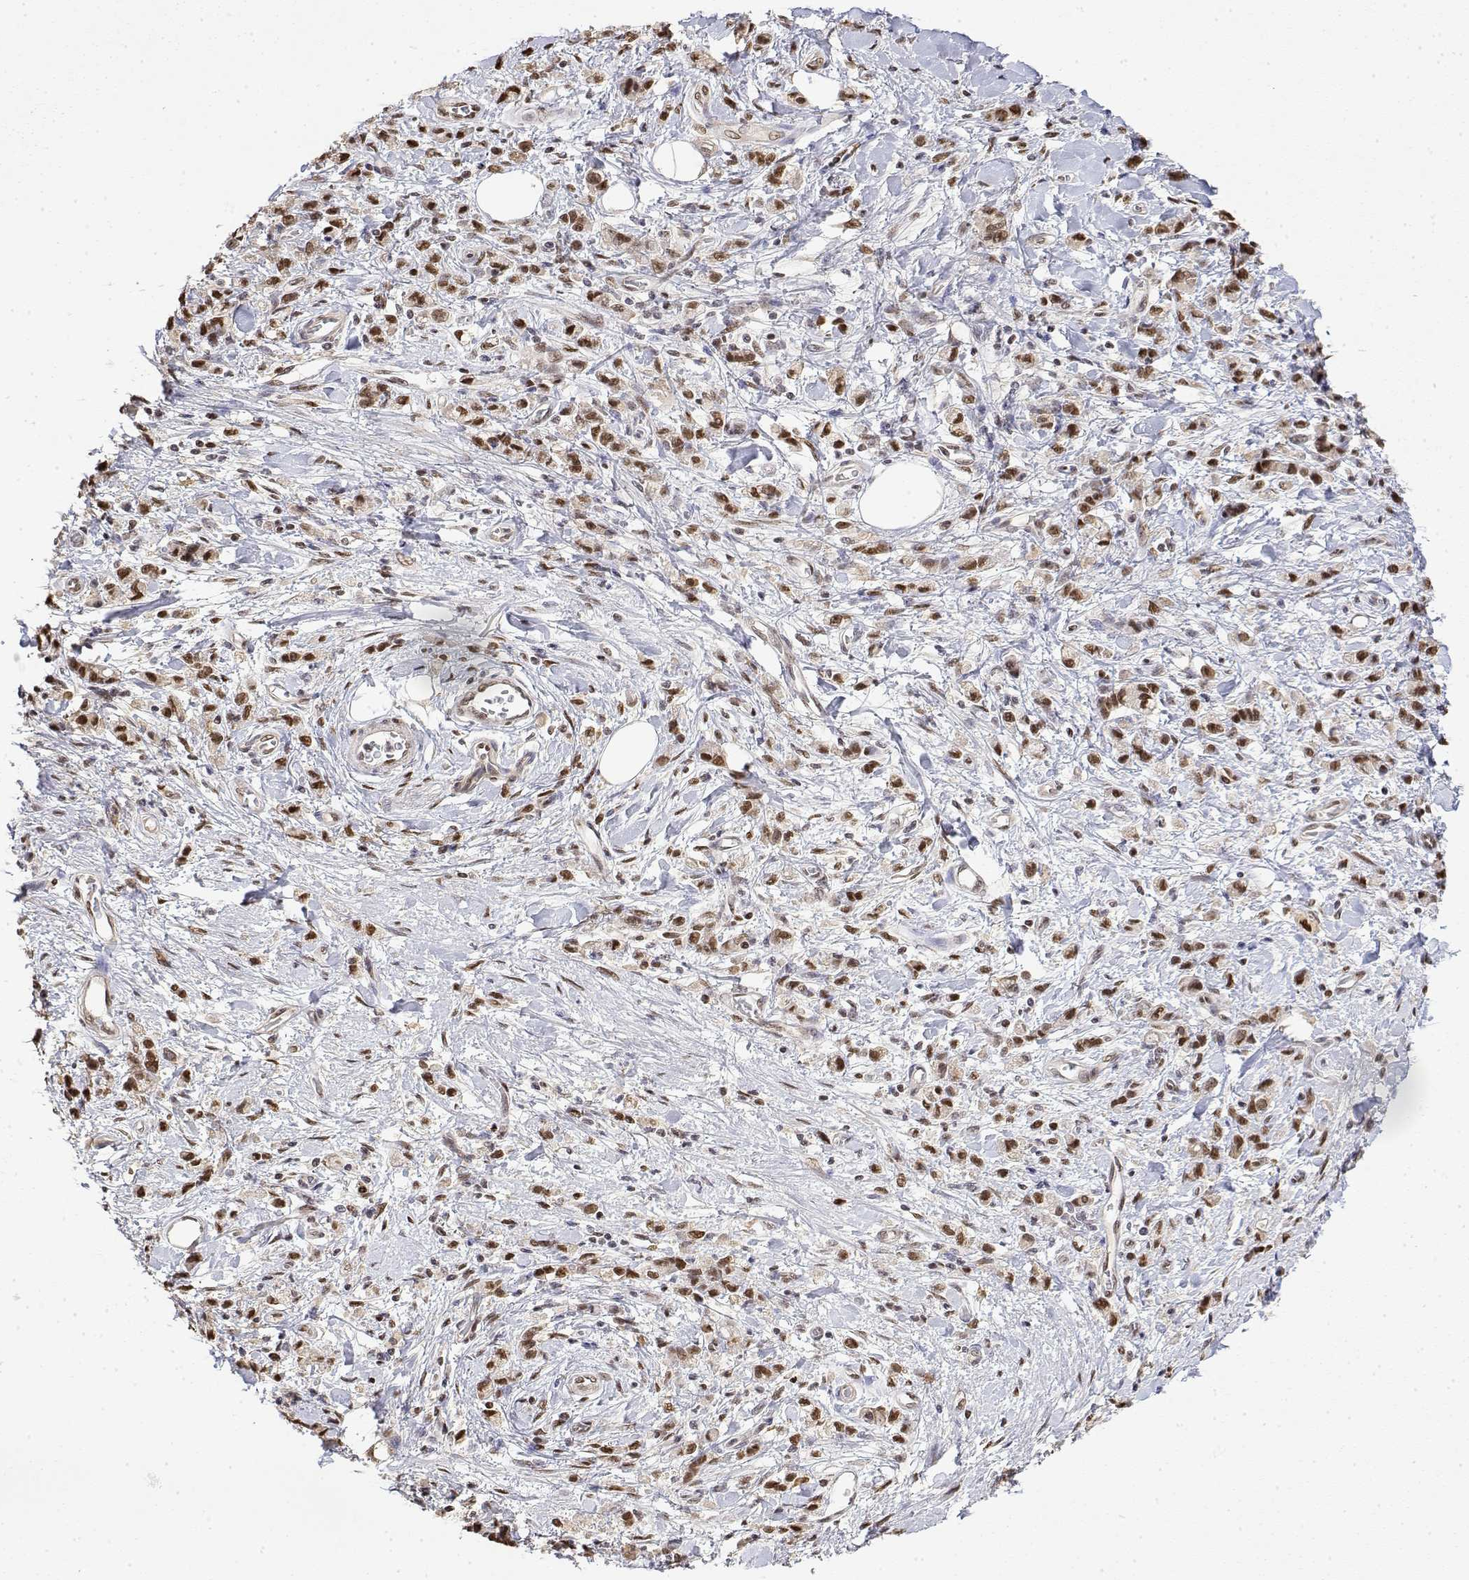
{"staining": {"intensity": "moderate", "quantity": ">75%", "location": "nuclear"}, "tissue": "stomach cancer", "cell_type": "Tumor cells", "image_type": "cancer", "snomed": [{"axis": "morphology", "description": "Adenocarcinoma, NOS"}, {"axis": "topography", "description": "Stomach"}], "caption": "A histopathology image showing moderate nuclear expression in about >75% of tumor cells in stomach adenocarcinoma, as visualized by brown immunohistochemical staining.", "gene": "TPI1", "patient": {"sex": "male", "age": 77}}